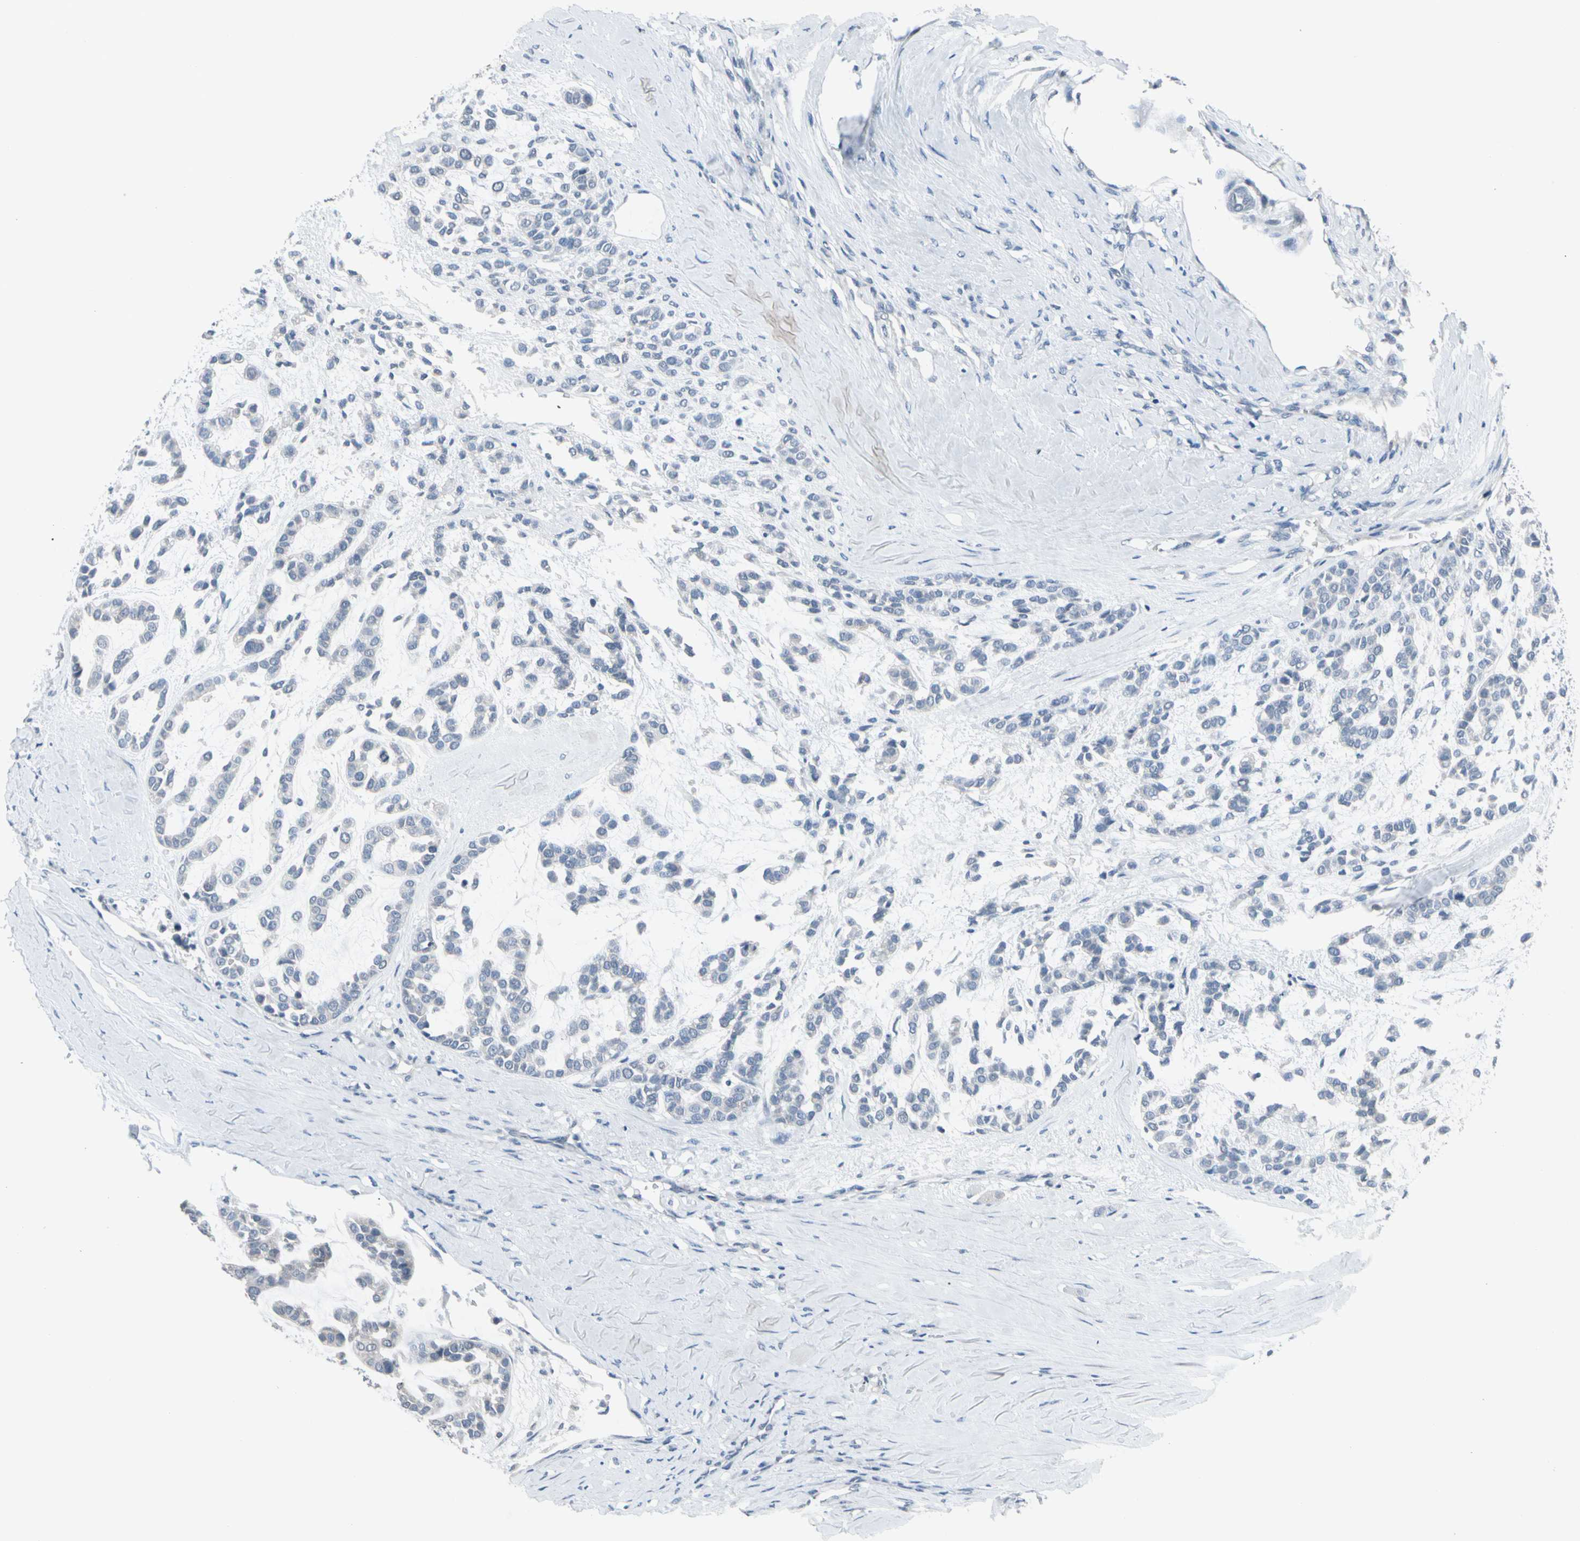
{"staining": {"intensity": "negative", "quantity": "none", "location": "none"}, "tissue": "head and neck cancer", "cell_type": "Tumor cells", "image_type": "cancer", "snomed": [{"axis": "morphology", "description": "Adenocarcinoma, NOS"}, {"axis": "morphology", "description": "Adenoma, NOS"}, {"axis": "topography", "description": "Head-Neck"}], "caption": "A histopathology image of human head and neck cancer is negative for staining in tumor cells. The staining was performed using DAB to visualize the protein expression in brown, while the nuclei were stained in blue with hematoxylin (Magnification: 20x).", "gene": "SV2A", "patient": {"sex": "female", "age": 55}}